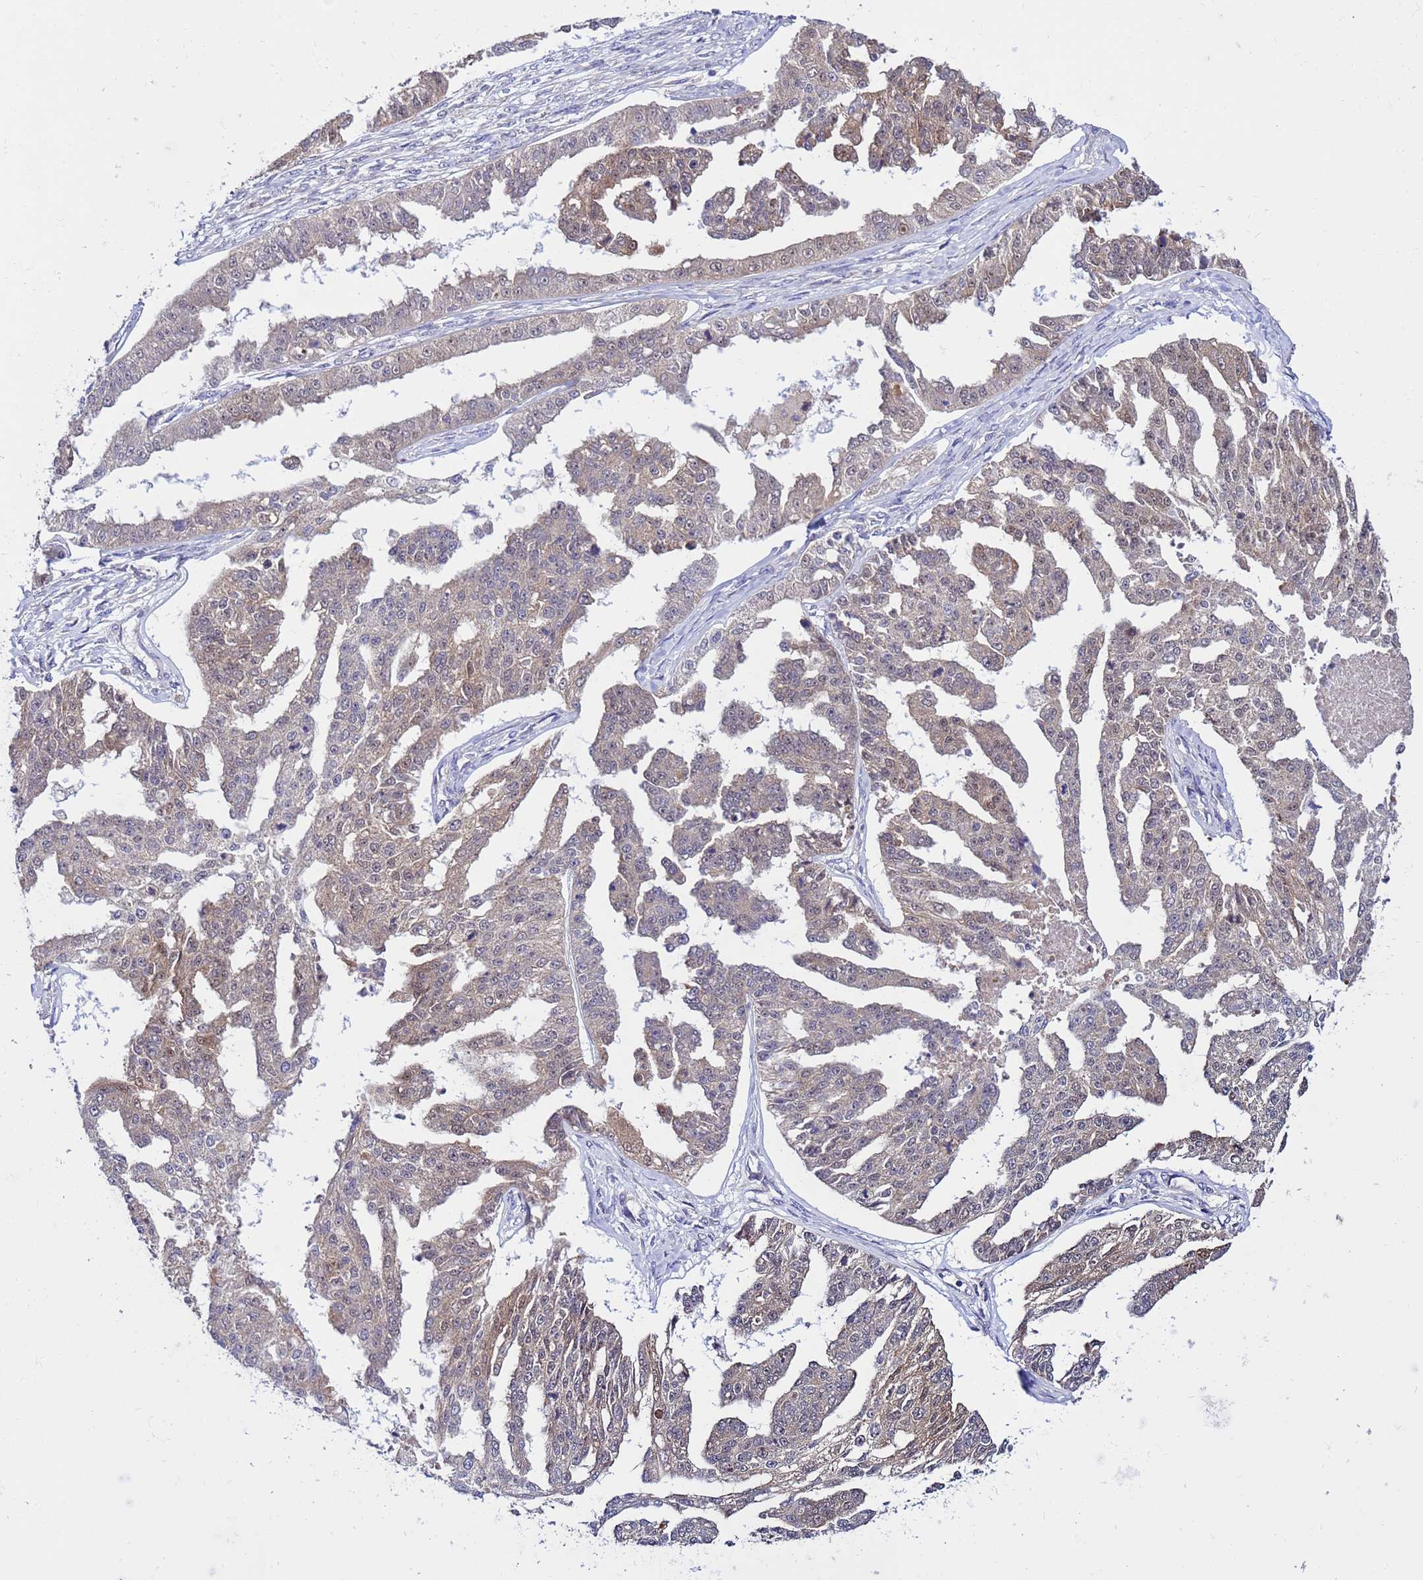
{"staining": {"intensity": "weak", "quantity": "25%-75%", "location": "cytoplasmic/membranous"}, "tissue": "ovarian cancer", "cell_type": "Tumor cells", "image_type": "cancer", "snomed": [{"axis": "morphology", "description": "Cystadenocarcinoma, serous, NOS"}, {"axis": "topography", "description": "Ovary"}], "caption": "A photomicrograph of serous cystadenocarcinoma (ovarian) stained for a protein exhibits weak cytoplasmic/membranous brown staining in tumor cells. The staining was performed using DAB to visualize the protein expression in brown, while the nuclei were stained in blue with hematoxylin (Magnification: 20x).", "gene": "GET3", "patient": {"sex": "female", "age": 58}}